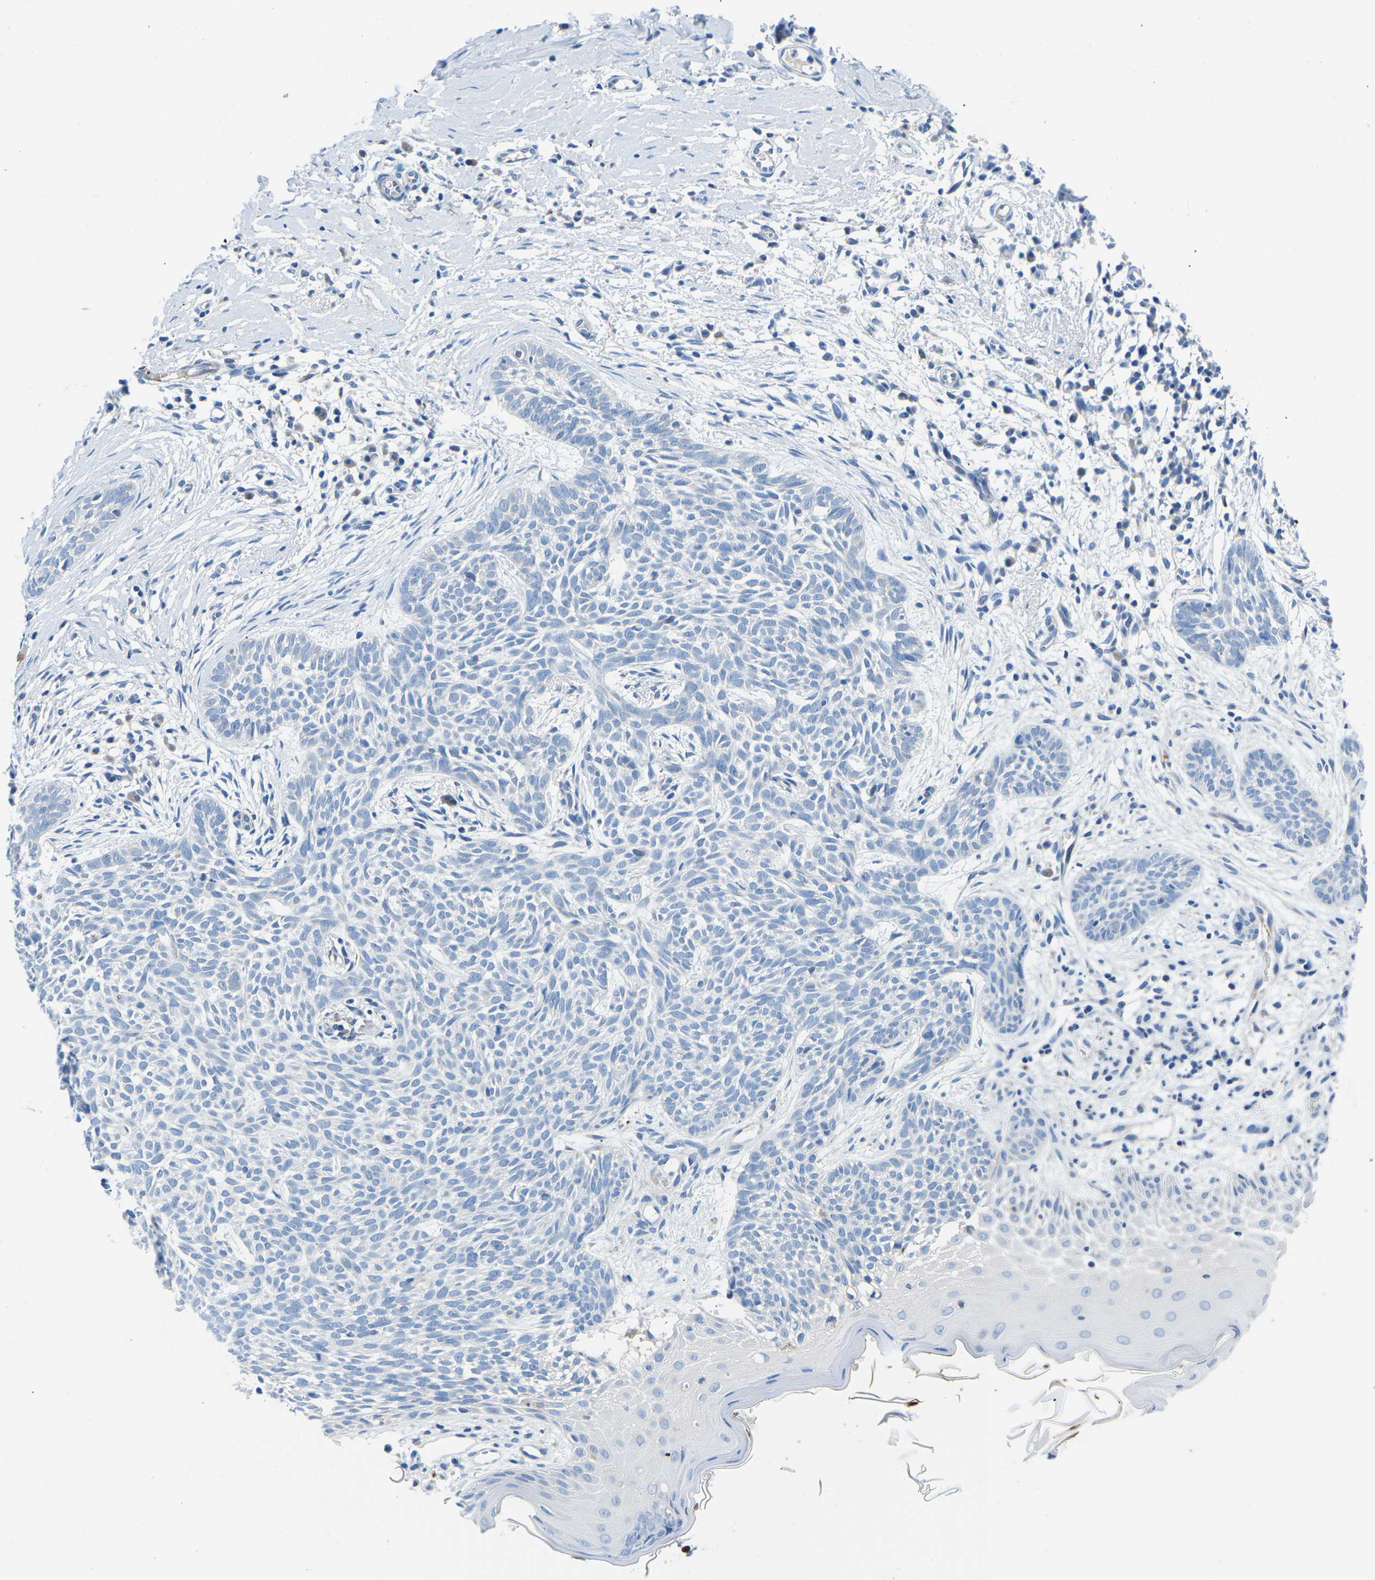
{"staining": {"intensity": "negative", "quantity": "none", "location": "none"}, "tissue": "skin cancer", "cell_type": "Tumor cells", "image_type": "cancer", "snomed": [{"axis": "morphology", "description": "Basal cell carcinoma"}, {"axis": "topography", "description": "Skin"}], "caption": "High magnification brightfield microscopy of skin cancer (basal cell carcinoma) stained with DAB (brown) and counterstained with hematoxylin (blue): tumor cells show no significant staining.", "gene": "TM6SF1", "patient": {"sex": "female", "age": 59}}